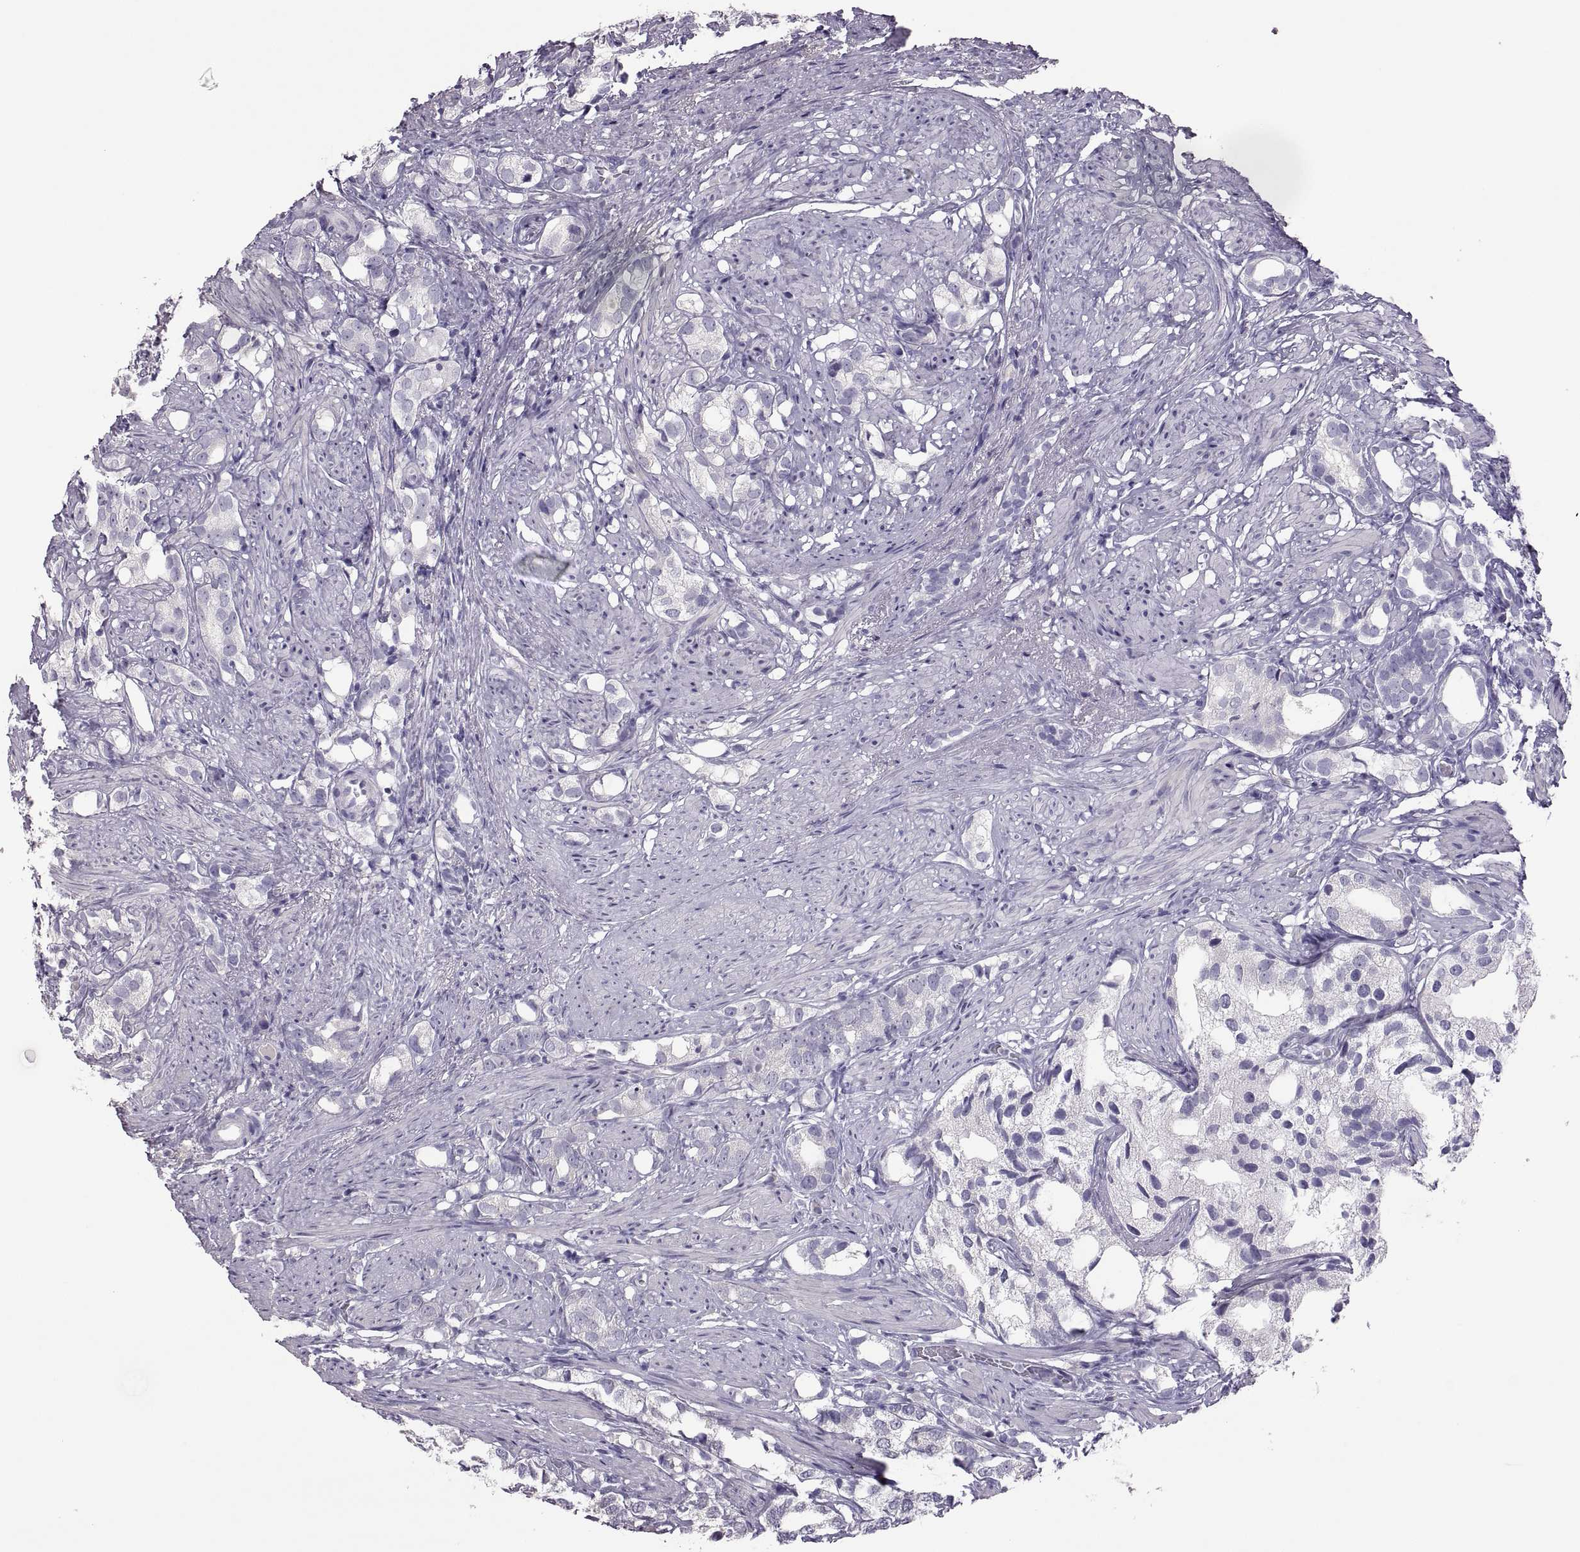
{"staining": {"intensity": "negative", "quantity": "none", "location": "none"}, "tissue": "prostate cancer", "cell_type": "Tumor cells", "image_type": "cancer", "snomed": [{"axis": "morphology", "description": "Adenocarcinoma, High grade"}, {"axis": "topography", "description": "Prostate"}], "caption": "Prostate cancer (adenocarcinoma (high-grade)) stained for a protein using IHC shows no positivity tumor cells.", "gene": "TBX19", "patient": {"sex": "male", "age": 82}}